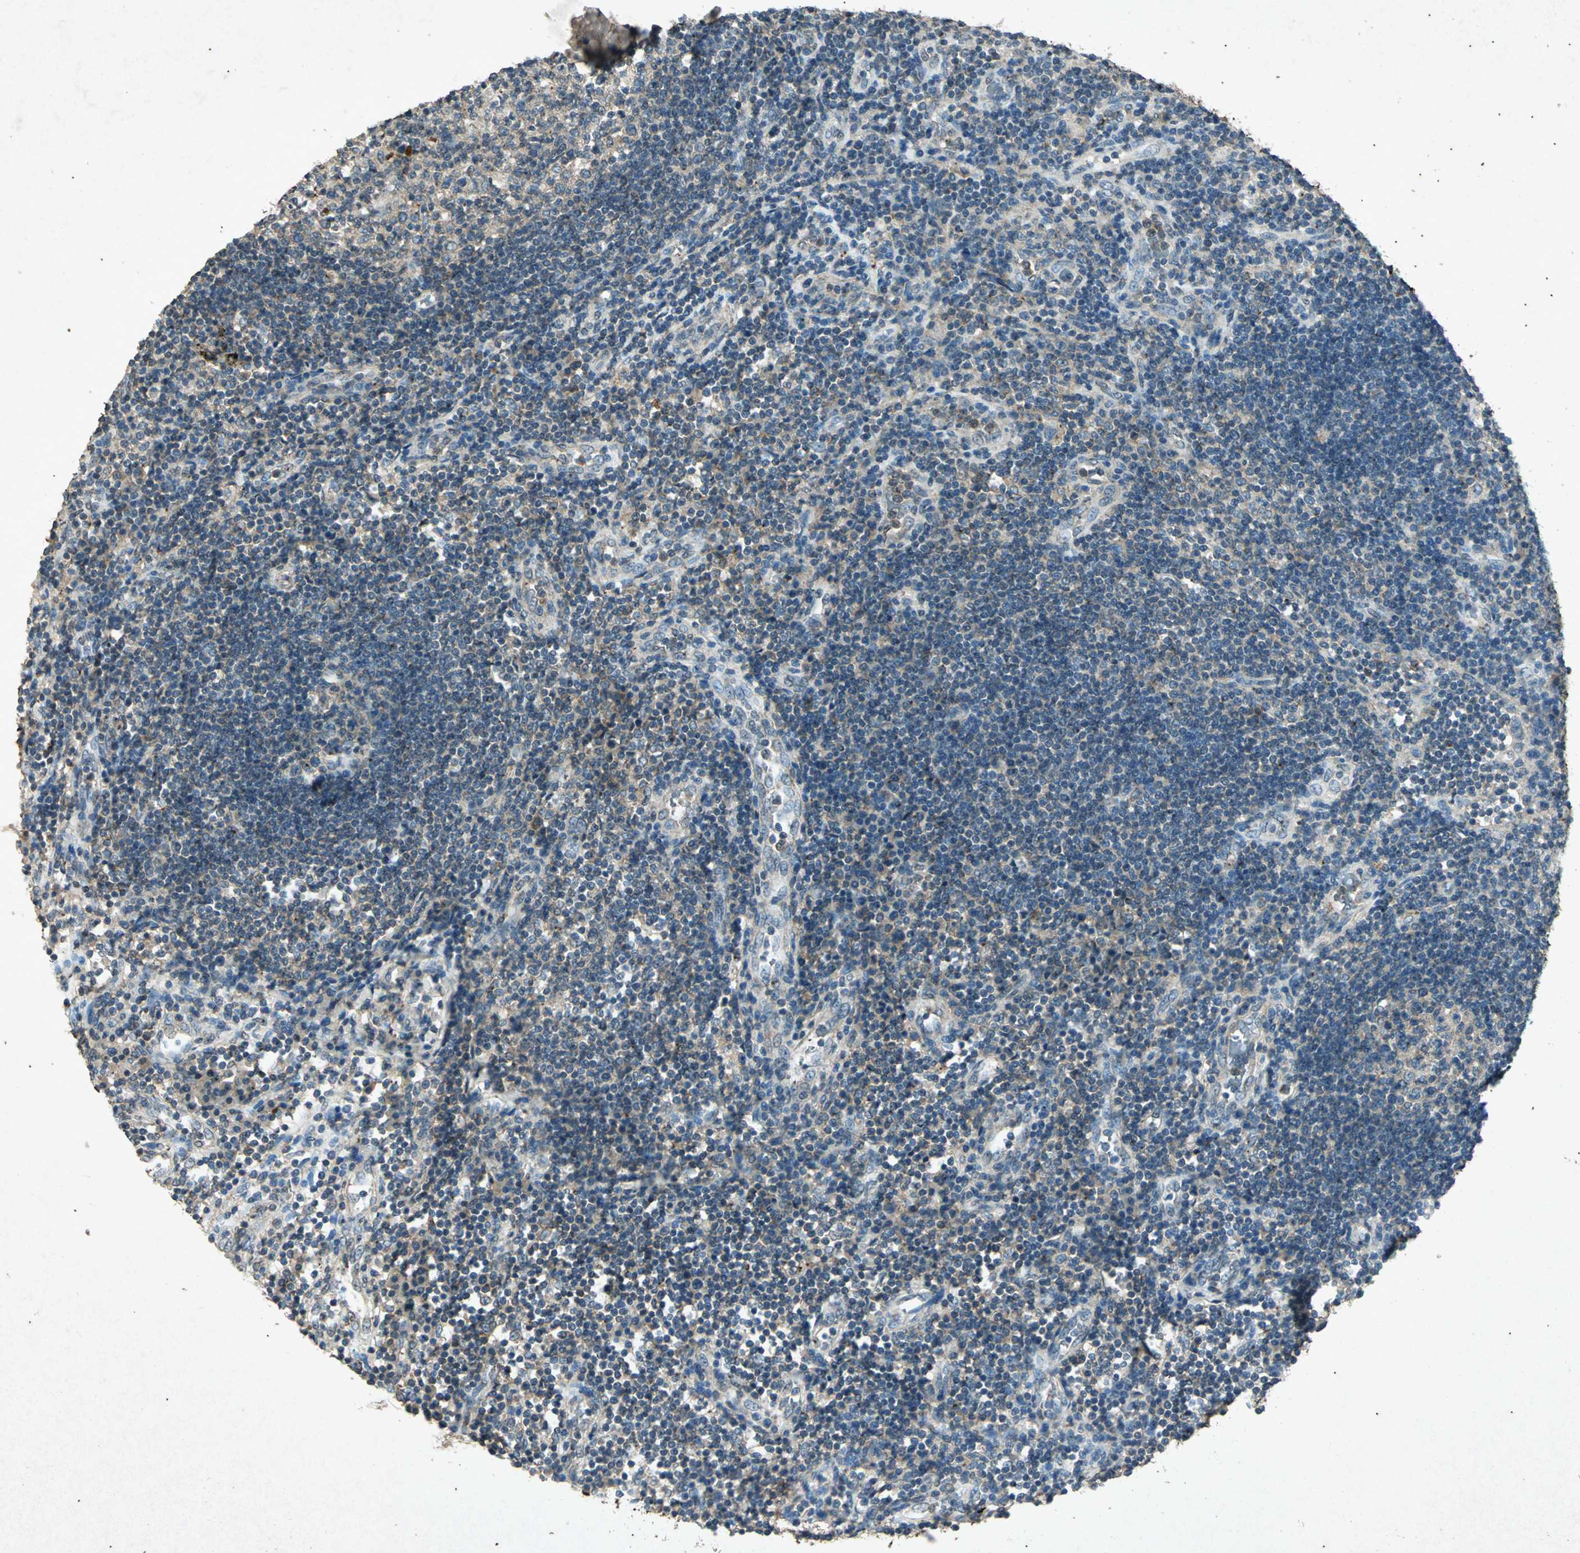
{"staining": {"intensity": "negative", "quantity": "none", "location": "none"}, "tissue": "lymph node", "cell_type": "Germinal center cells", "image_type": "normal", "snomed": [{"axis": "morphology", "description": "Normal tissue, NOS"}, {"axis": "morphology", "description": "Squamous cell carcinoma, metastatic, NOS"}, {"axis": "topography", "description": "Lymph node"}], "caption": "An immunohistochemistry (IHC) photomicrograph of normal lymph node is shown. There is no staining in germinal center cells of lymph node.", "gene": "PSEN1", "patient": {"sex": "female", "age": 53}}